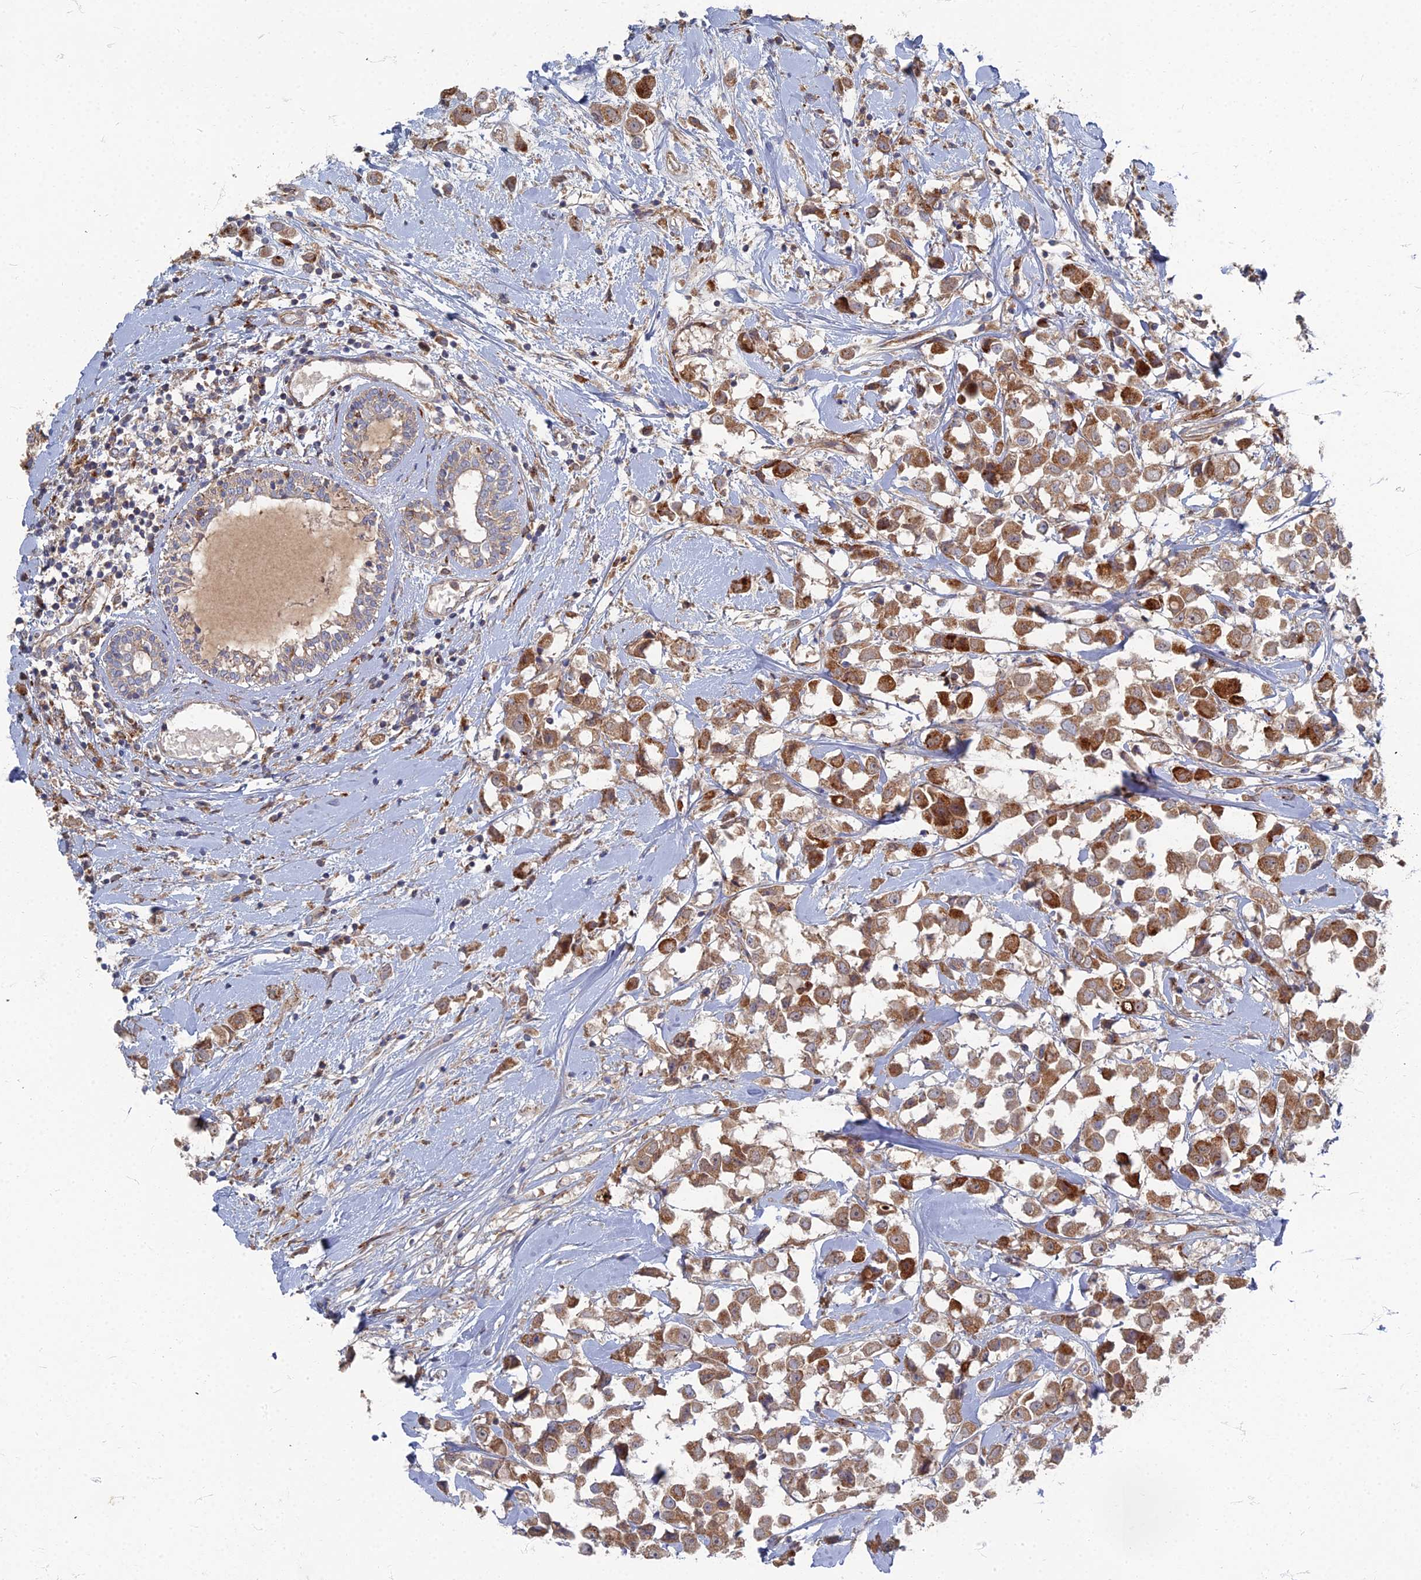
{"staining": {"intensity": "strong", "quantity": ">75%", "location": "cytoplasmic/membranous"}, "tissue": "breast cancer", "cell_type": "Tumor cells", "image_type": "cancer", "snomed": [{"axis": "morphology", "description": "Duct carcinoma"}, {"axis": "topography", "description": "Breast"}], "caption": "Tumor cells reveal high levels of strong cytoplasmic/membranous expression in approximately >75% of cells in intraductal carcinoma (breast).", "gene": "PPCDC", "patient": {"sex": "female", "age": 61}}